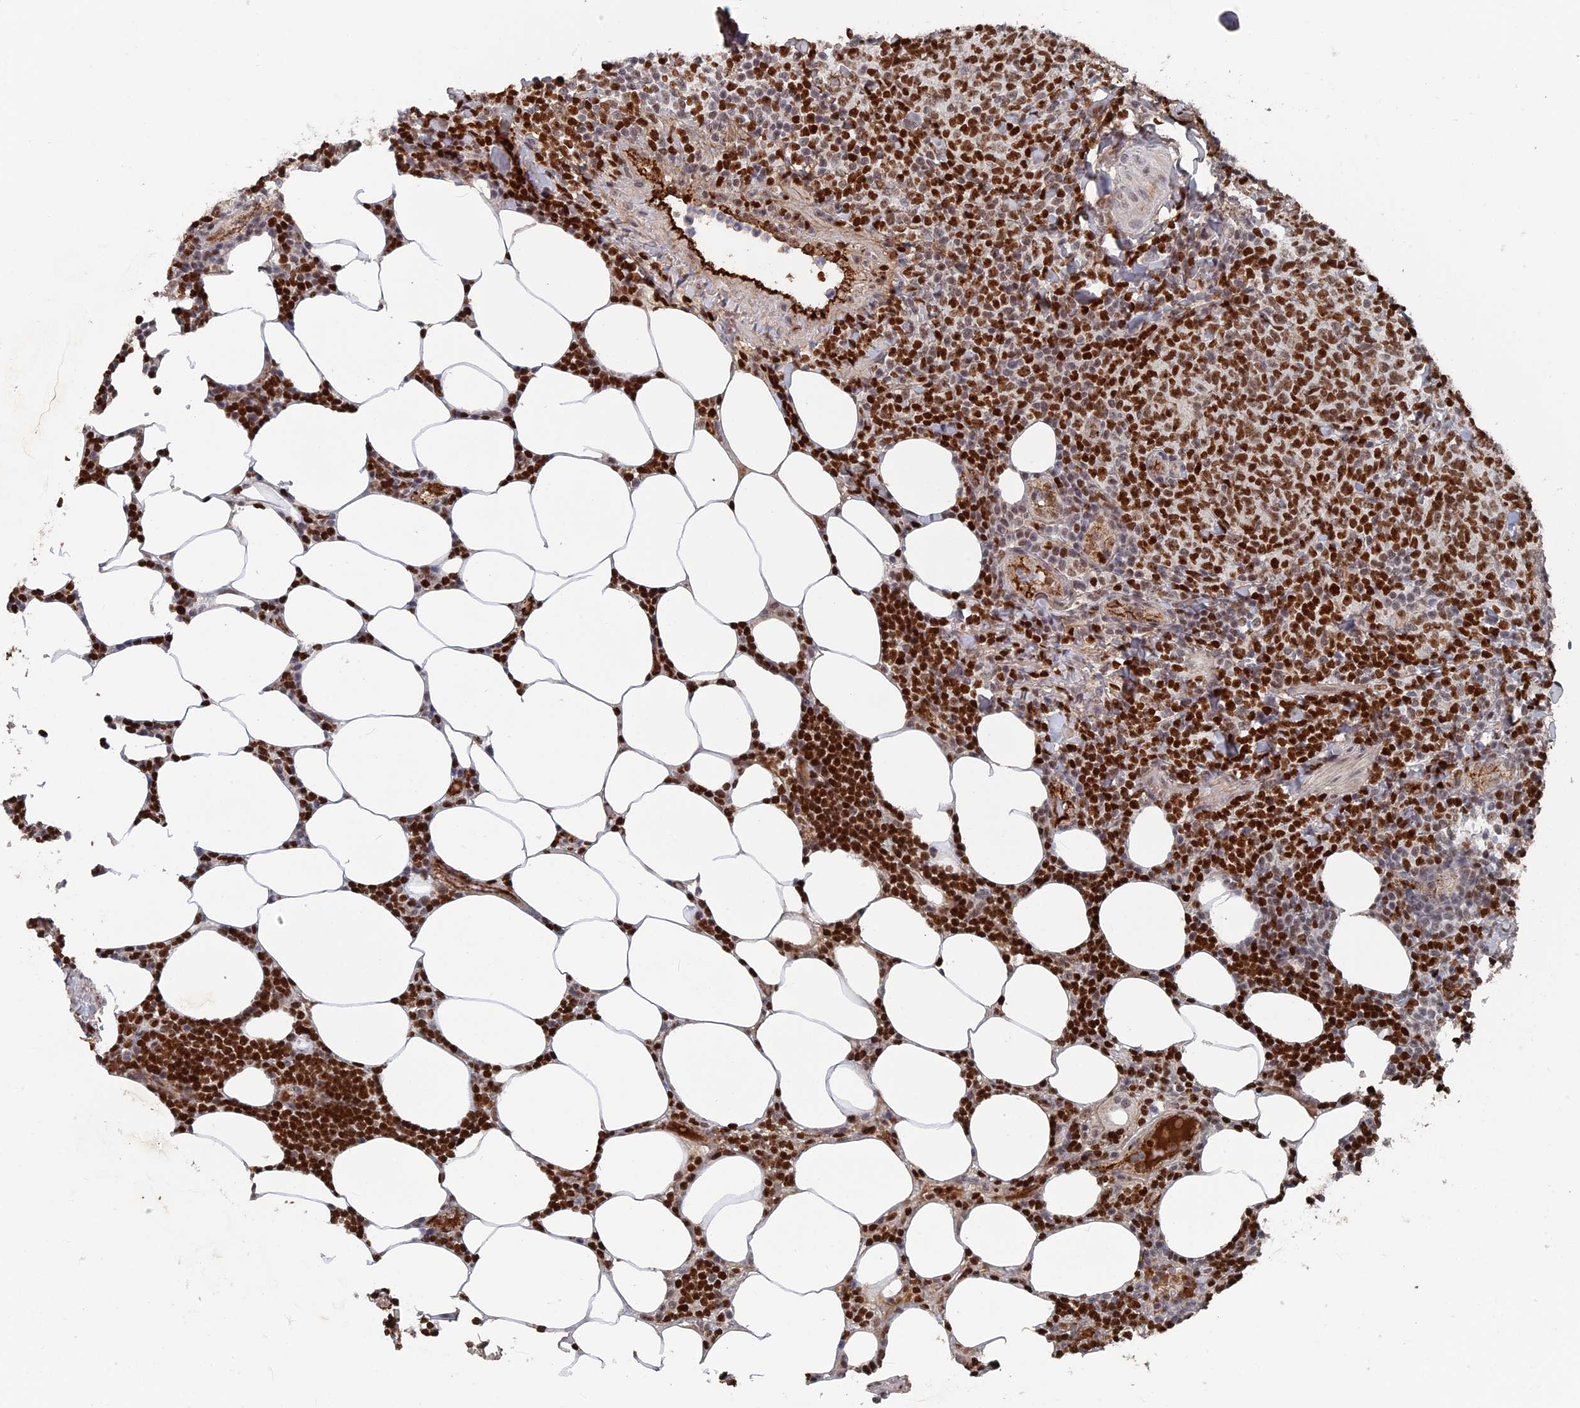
{"staining": {"intensity": "strong", "quantity": ">75%", "location": "nuclear"}, "tissue": "lymphoma", "cell_type": "Tumor cells", "image_type": "cancer", "snomed": [{"axis": "morphology", "description": "Malignant lymphoma, non-Hodgkin's type, Low grade"}, {"axis": "topography", "description": "Lymph node"}], "caption": "Low-grade malignant lymphoma, non-Hodgkin's type stained with DAB (3,3'-diaminobenzidine) IHC reveals high levels of strong nuclear expression in about >75% of tumor cells.", "gene": "SH3D21", "patient": {"sex": "male", "age": 66}}